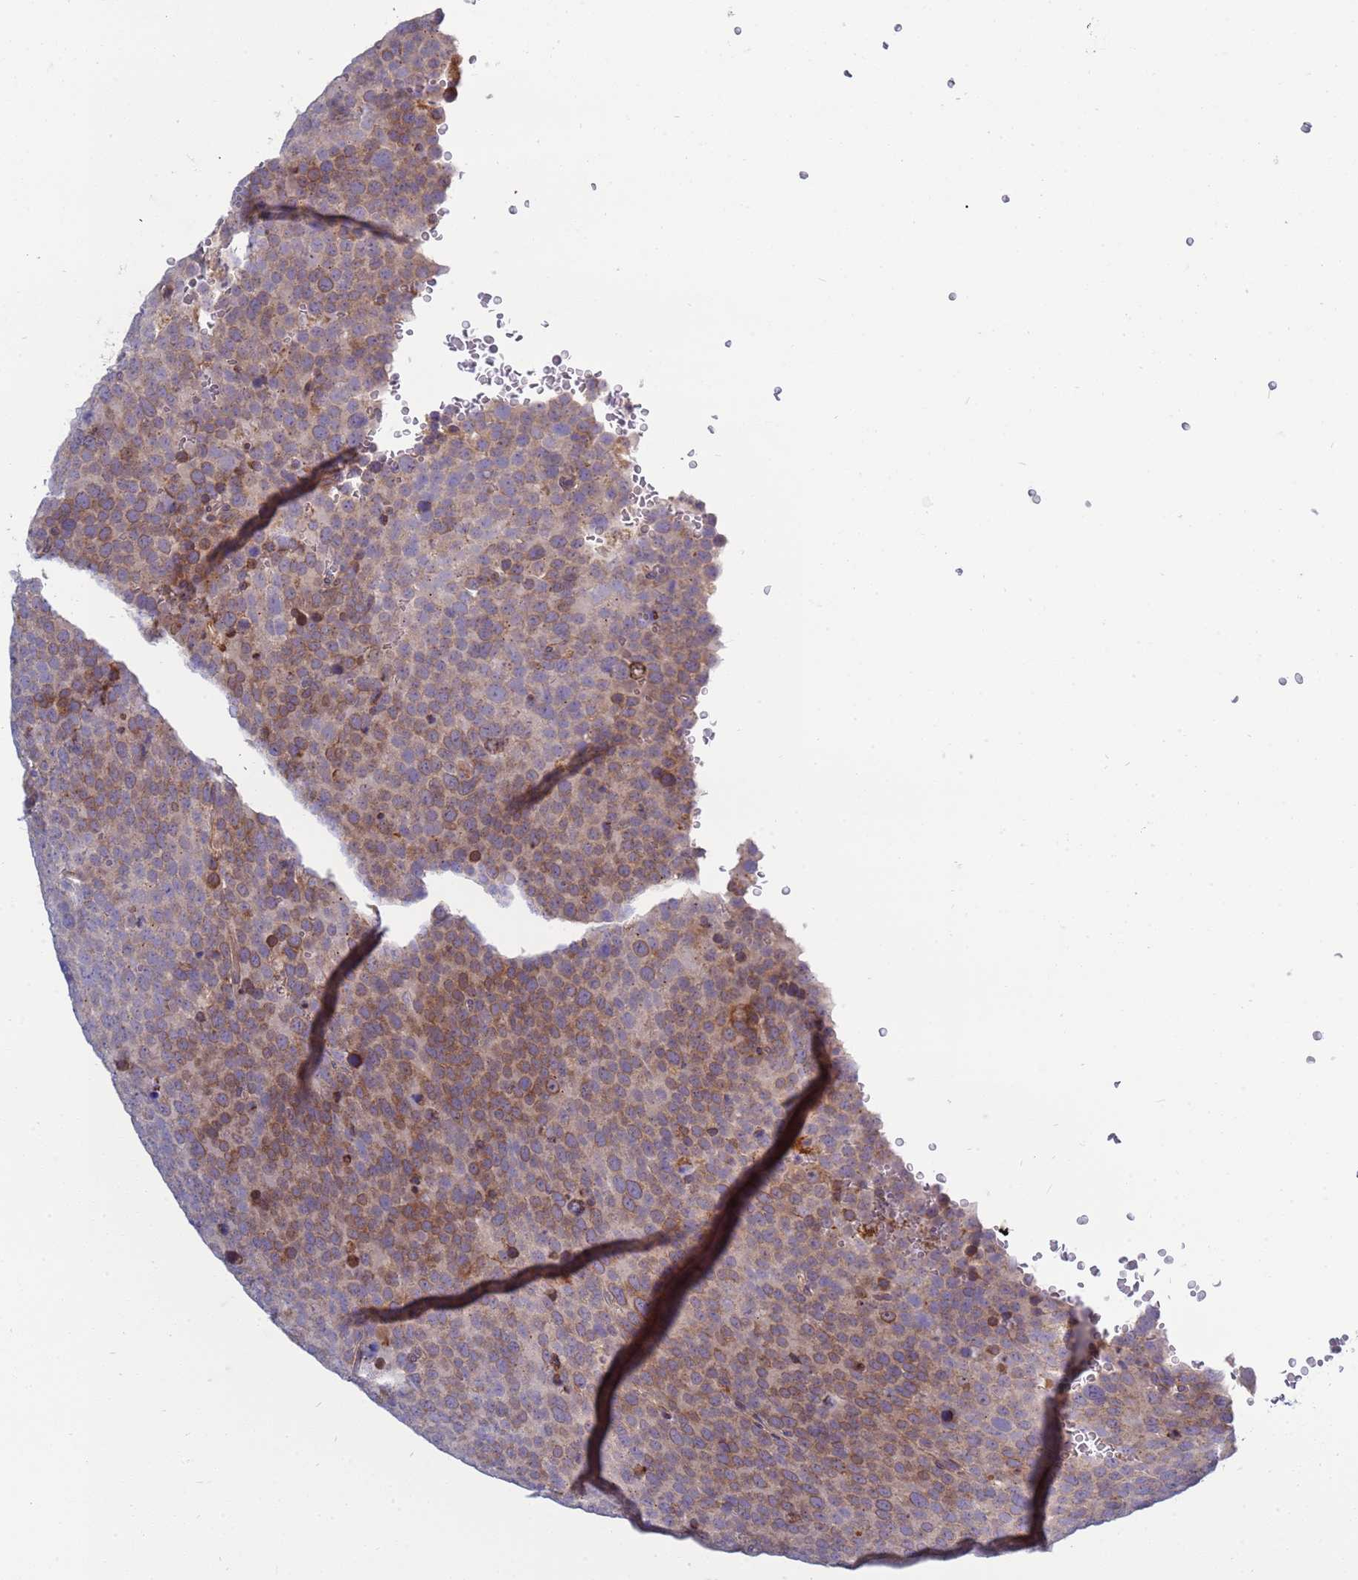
{"staining": {"intensity": "moderate", "quantity": "25%-75%", "location": "cytoplasmic/membranous"}, "tissue": "testis cancer", "cell_type": "Tumor cells", "image_type": "cancer", "snomed": [{"axis": "morphology", "description": "Seminoma, NOS"}, {"axis": "topography", "description": "Testis"}], "caption": "Human seminoma (testis) stained with a protein marker shows moderate staining in tumor cells.", "gene": "RAPGEF4", "patient": {"sex": "male", "age": 71}}